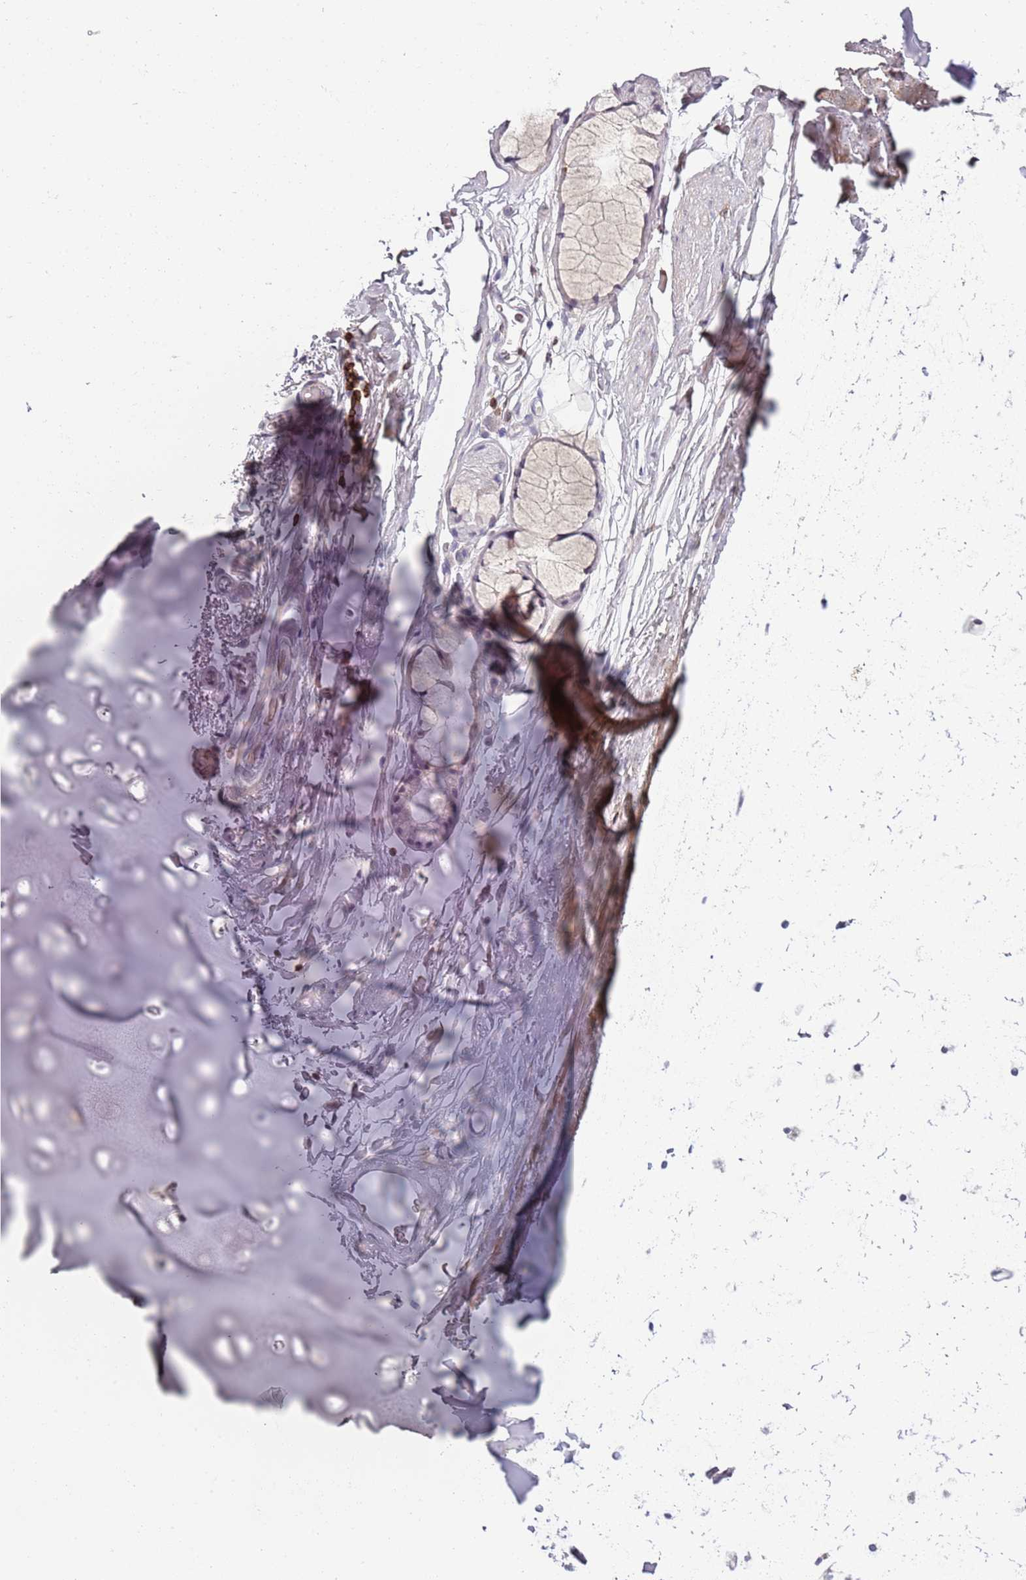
{"staining": {"intensity": "negative", "quantity": "none", "location": "none"}, "tissue": "adipose tissue", "cell_type": "Adipocytes", "image_type": "normal", "snomed": [{"axis": "morphology", "description": "Normal tissue, NOS"}, {"axis": "topography", "description": "Lymph node"}, {"axis": "topography", "description": "Bronchus"}], "caption": "Immunohistochemical staining of normal adipose tissue reveals no significant positivity in adipocytes. Nuclei are stained in blue.", "gene": "ZNF583", "patient": {"sex": "male", "age": 63}}